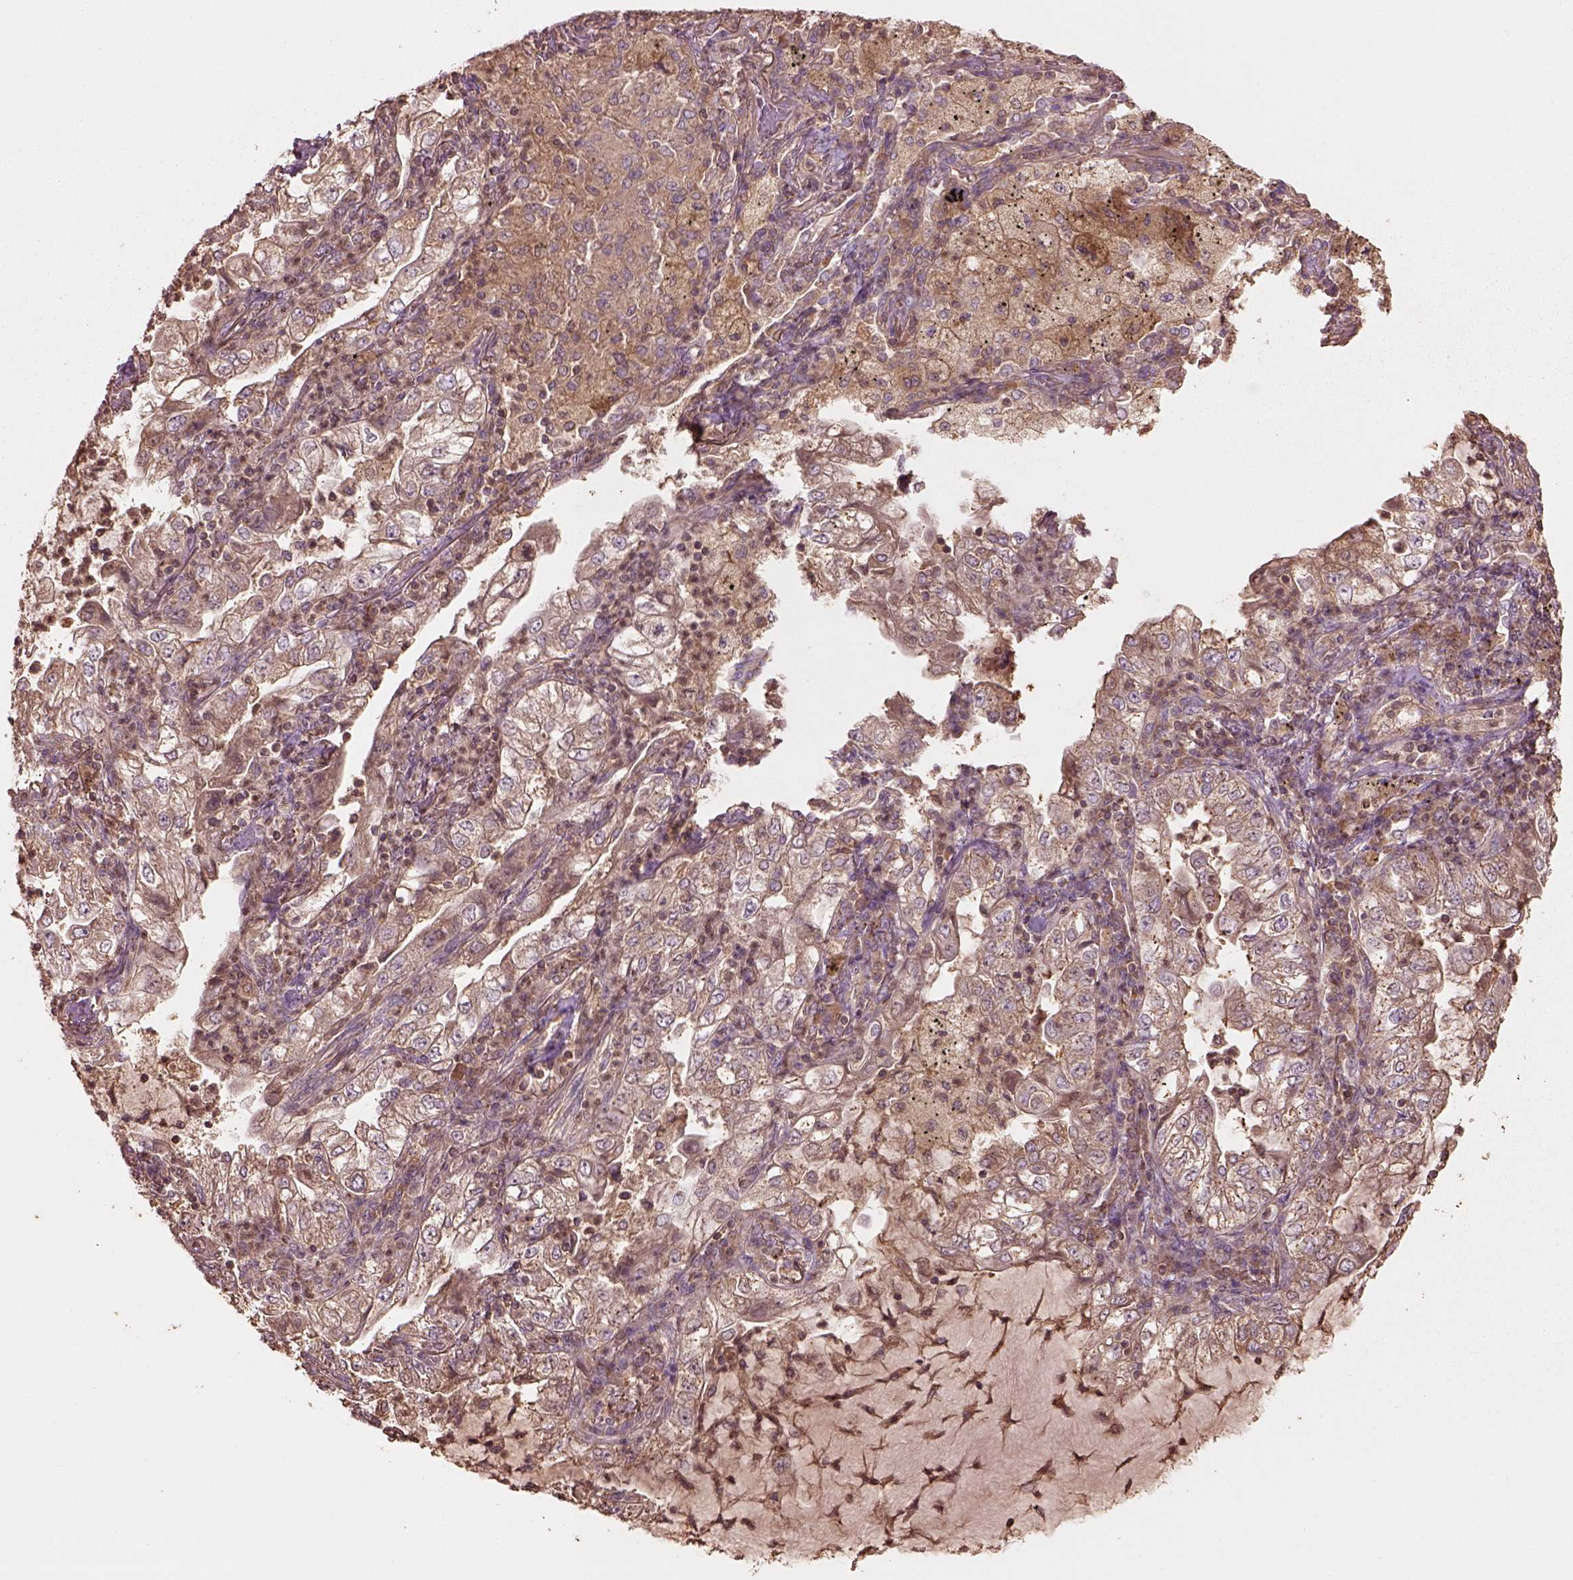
{"staining": {"intensity": "weak", "quantity": ">75%", "location": "cytoplasmic/membranous"}, "tissue": "lung cancer", "cell_type": "Tumor cells", "image_type": "cancer", "snomed": [{"axis": "morphology", "description": "Adenocarcinoma, NOS"}, {"axis": "topography", "description": "Lung"}], "caption": "A brown stain shows weak cytoplasmic/membranous staining of a protein in human adenocarcinoma (lung) tumor cells. Ihc stains the protein of interest in brown and the nuclei are stained blue.", "gene": "TRADD", "patient": {"sex": "female", "age": 73}}